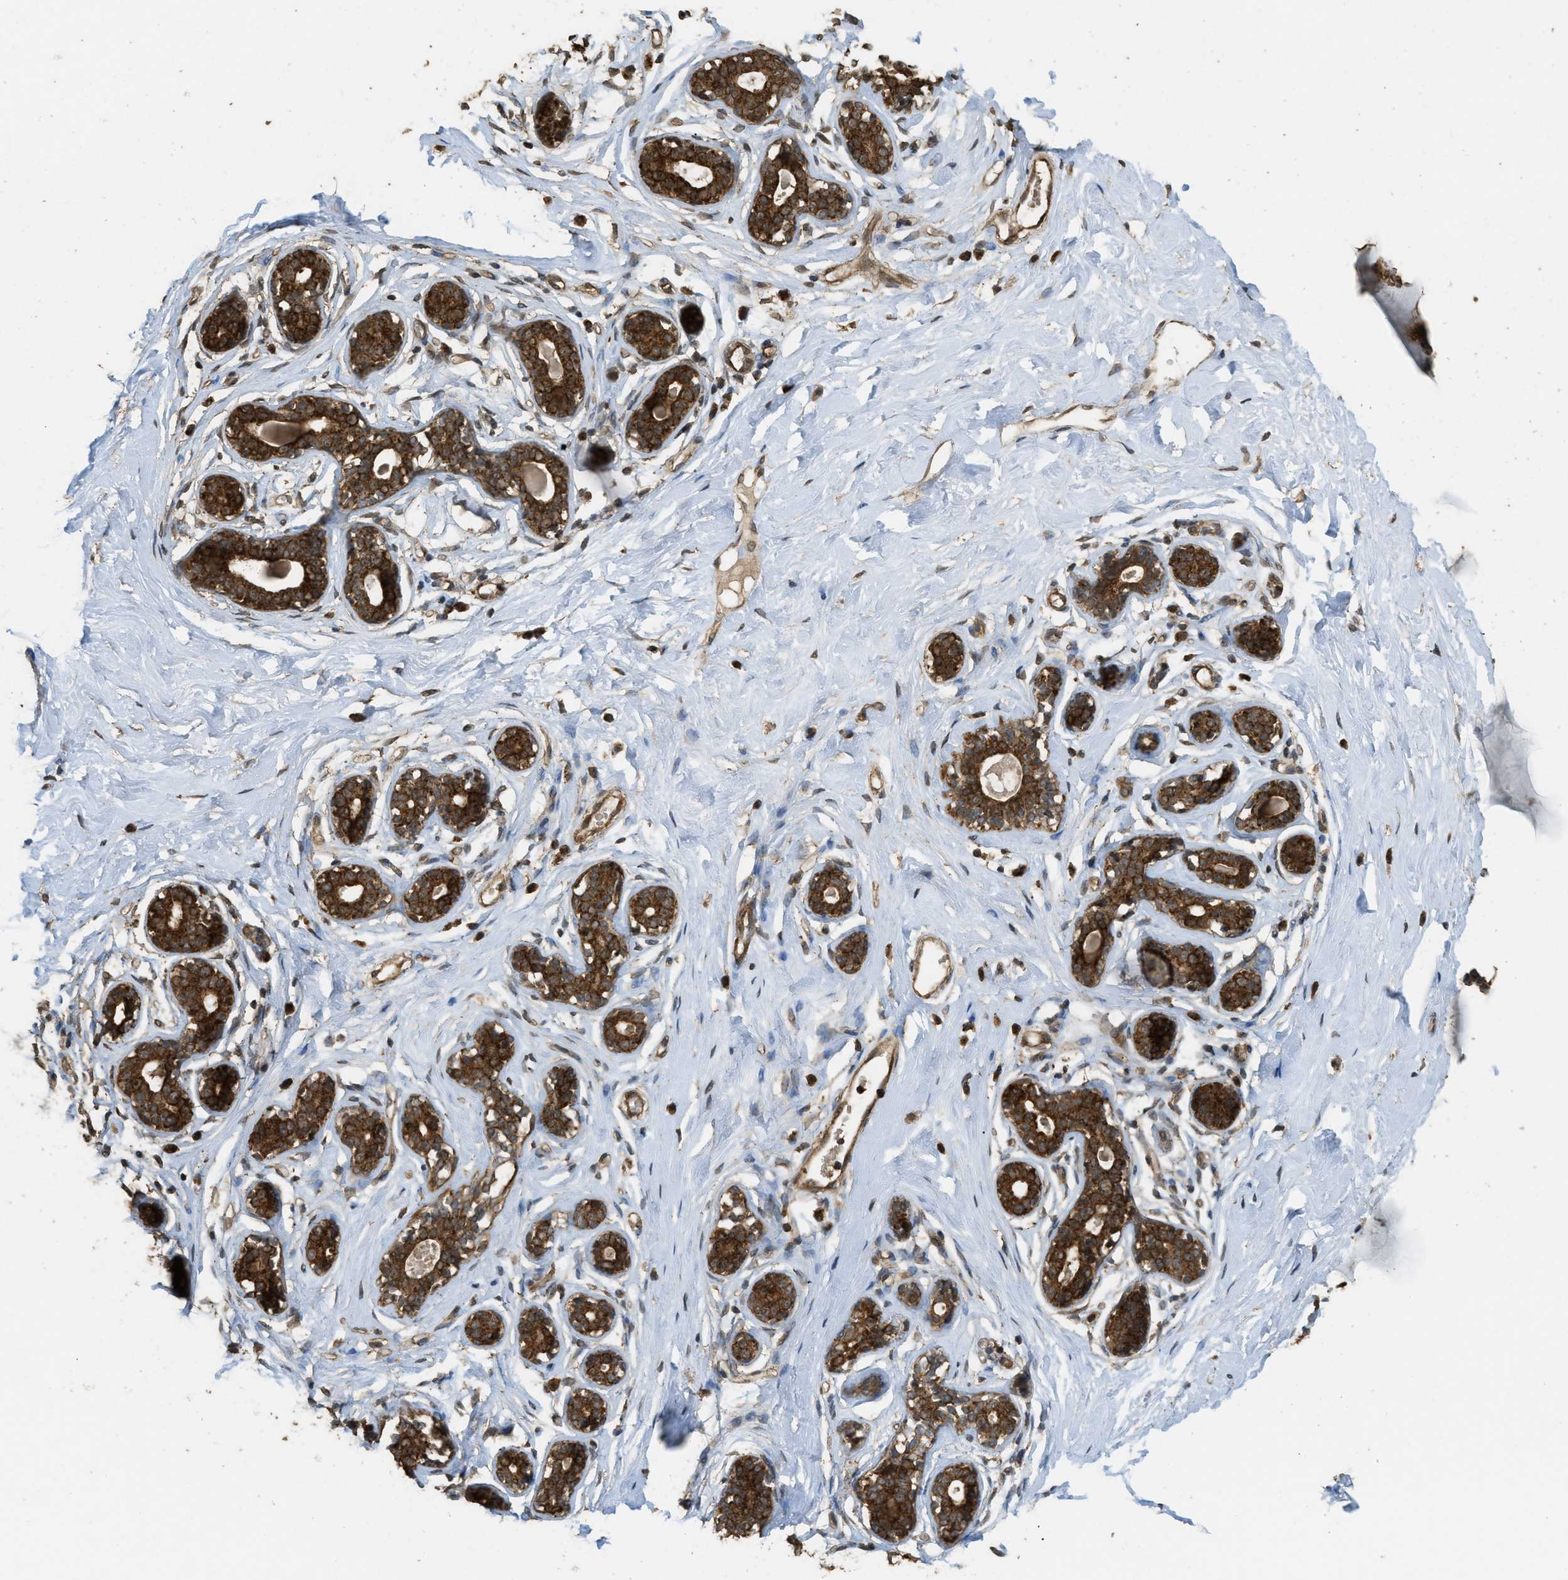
{"staining": {"intensity": "moderate", "quantity": "25%-75%", "location": "nuclear"}, "tissue": "breast", "cell_type": "Adipocytes", "image_type": "normal", "snomed": [{"axis": "morphology", "description": "Normal tissue, NOS"}, {"axis": "topography", "description": "Breast"}], "caption": "Benign breast exhibits moderate nuclear staining in about 25%-75% of adipocytes (DAB = brown stain, brightfield microscopy at high magnification)..", "gene": "CTPS1", "patient": {"sex": "female", "age": 23}}